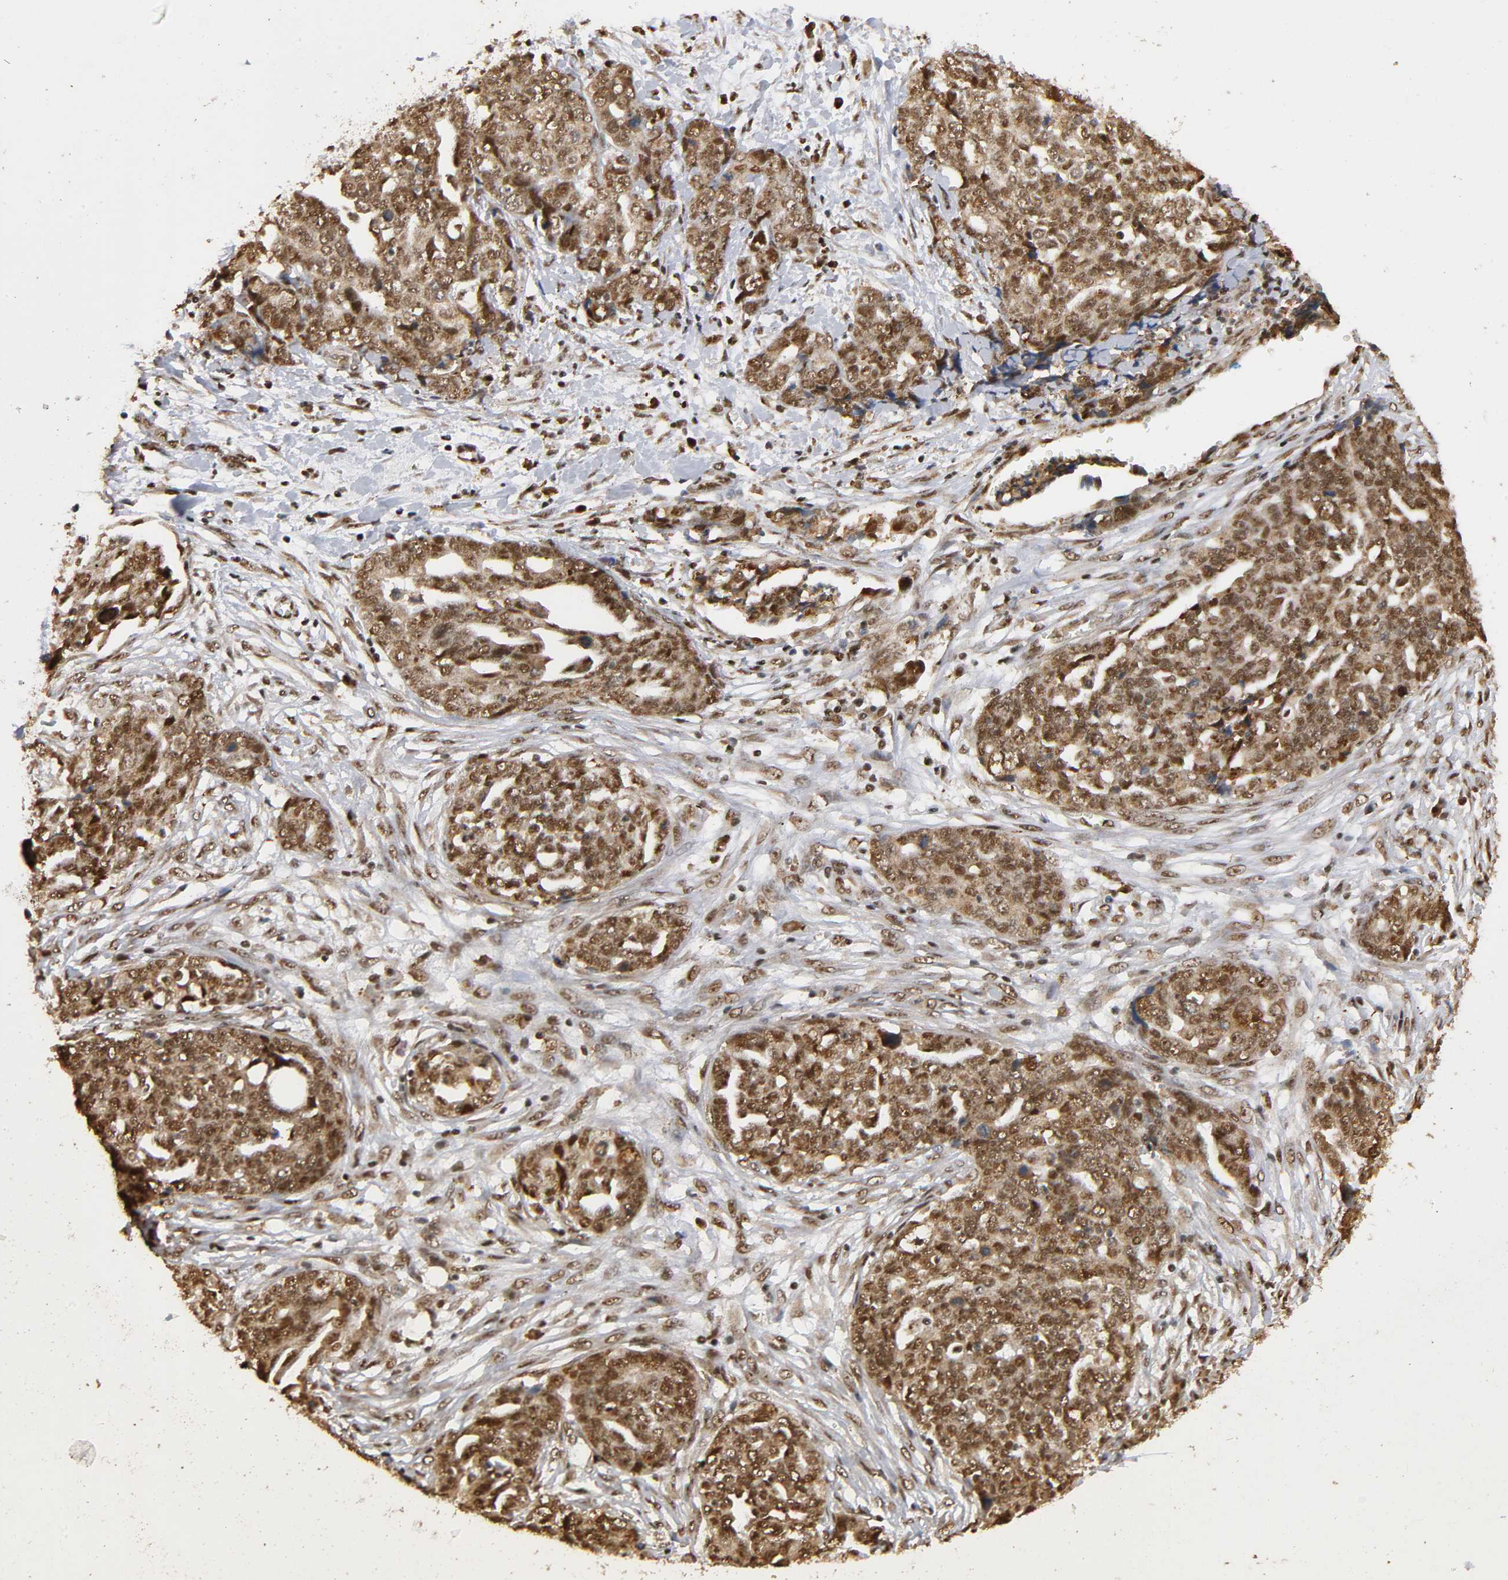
{"staining": {"intensity": "strong", "quantity": ">75%", "location": "cytoplasmic/membranous,nuclear"}, "tissue": "ovarian cancer", "cell_type": "Tumor cells", "image_type": "cancer", "snomed": [{"axis": "morphology", "description": "Normal tissue, NOS"}, {"axis": "morphology", "description": "Cystadenocarcinoma, serous, NOS"}, {"axis": "topography", "description": "Fallopian tube"}, {"axis": "topography", "description": "Ovary"}], "caption": "This is an image of immunohistochemistry staining of ovarian cancer, which shows strong staining in the cytoplasmic/membranous and nuclear of tumor cells.", "gene": "RNF122", "patient": {"sex": "female", "age": 56}}